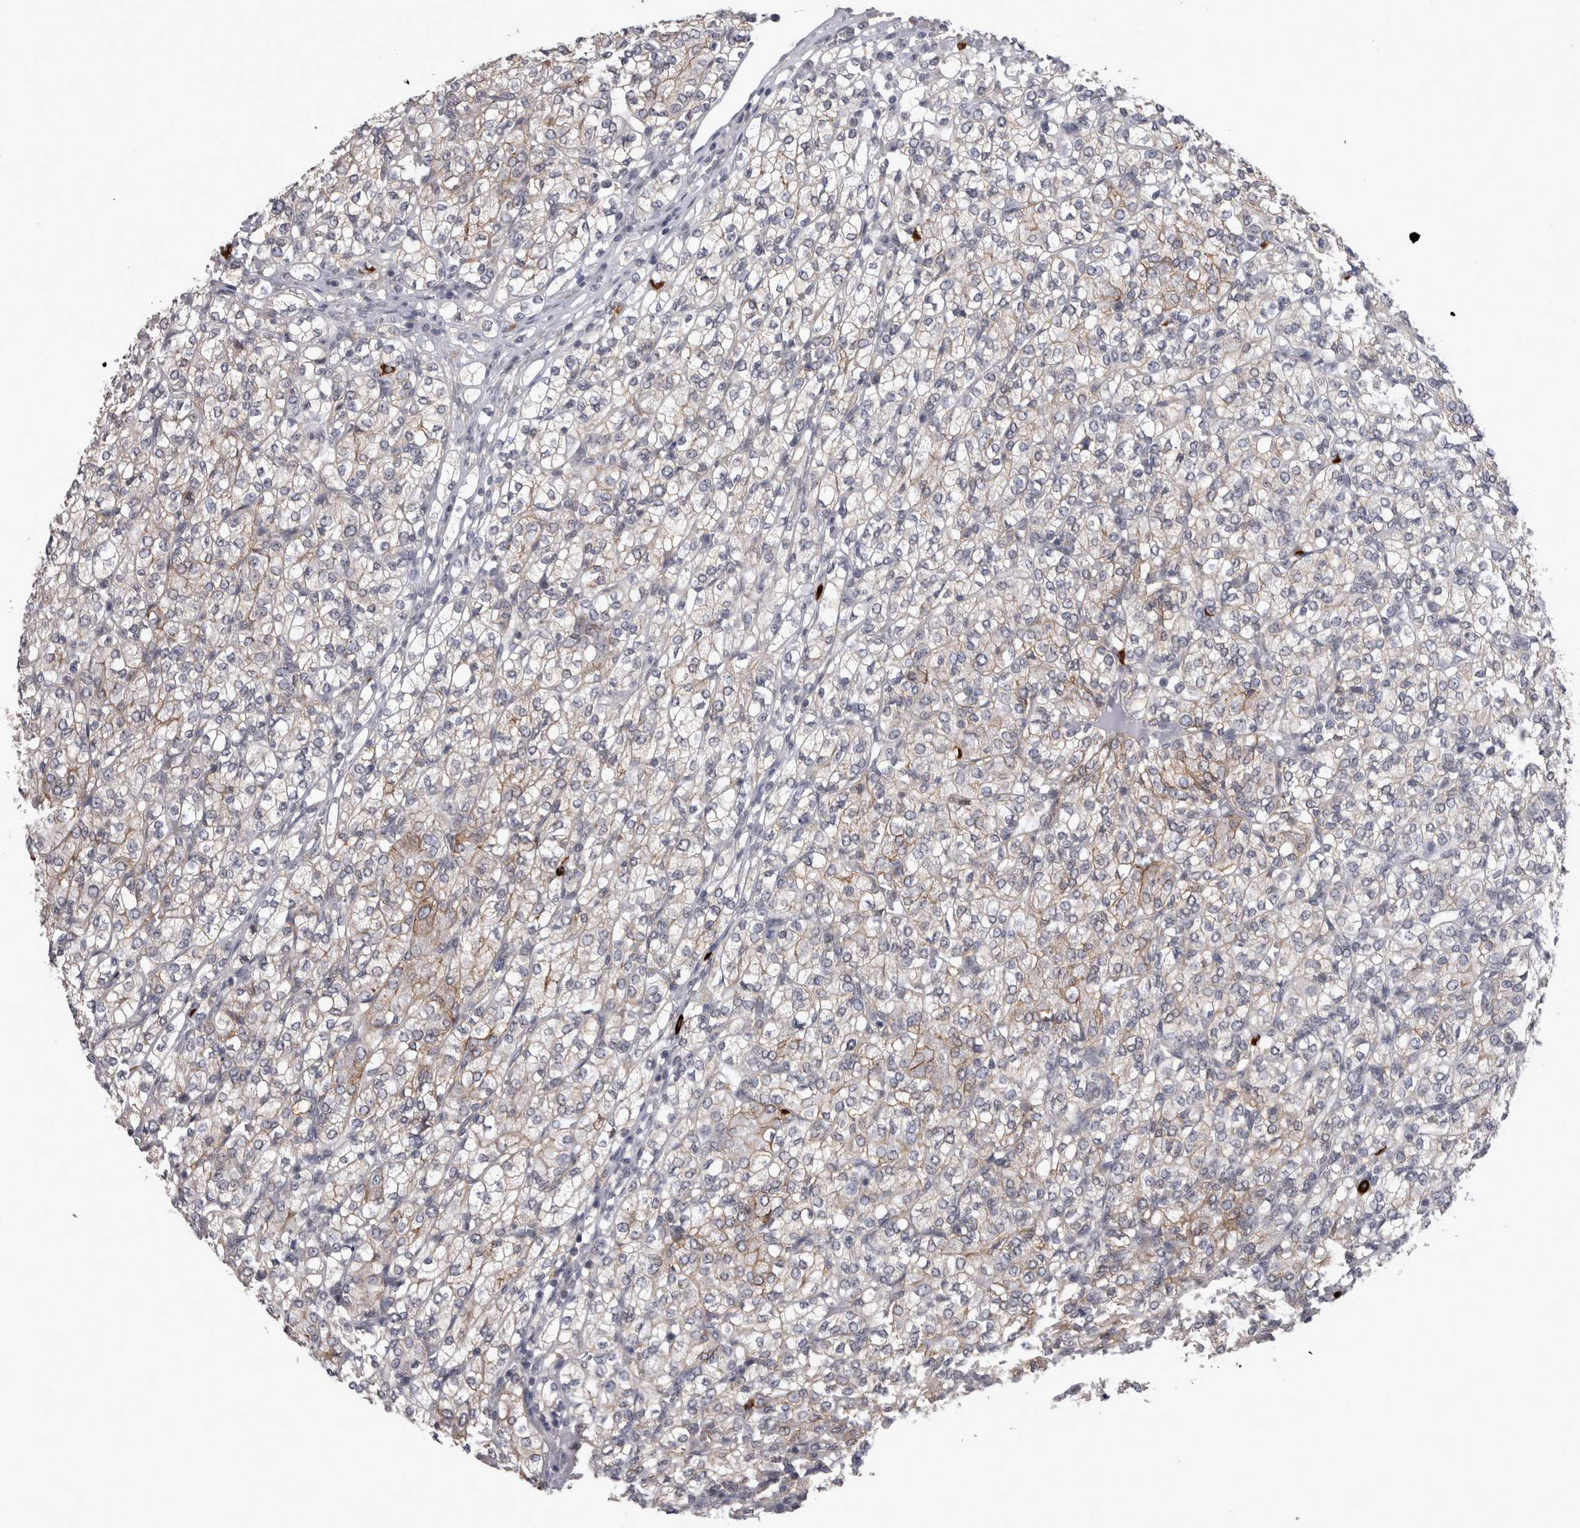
{"staining": {"intensity": "negative", "quantity": "none", "location": "none"}, "tissue": "renal cancer", "cell_type": "Tumor cells", "image_type": "cancer", "snomed": [{"axis": "morphology", "description": "Adenocarcinoma, NOS"}, {"axis": "topography", "description": "Kidney"}], "caption": "This micrograph is of renal cancer (adenocarcinoma) stained with immunohistochemistry to label a protein in brown with the nuclei are counter-stained blue. There is no expression in tumor cells. (Immunohistochemistry, brightfield microscopy, high magnification).", "gene": "PEBP4", "patient": {"sex": "male", "age": 77}}